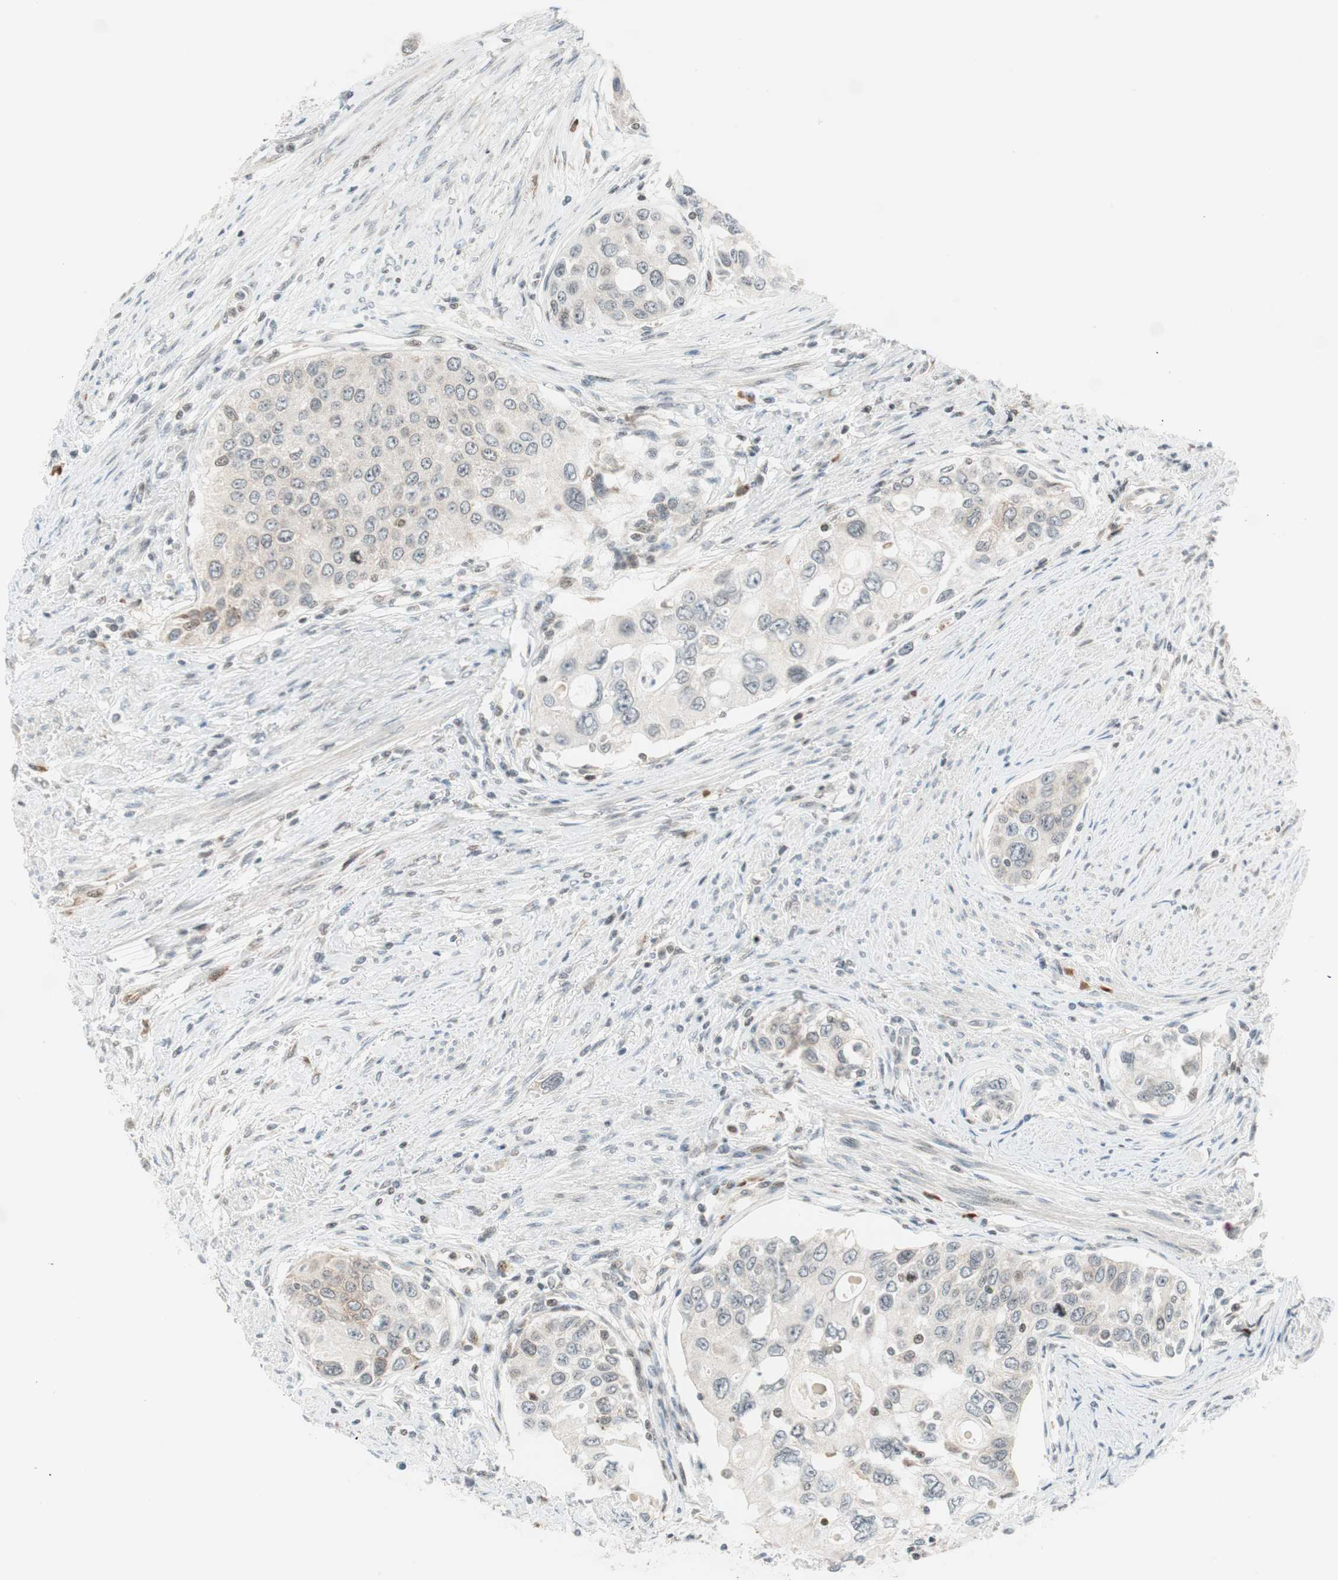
{"staining": {"intensity": "negative", "quantity": "none", "location": "none"}, "tissue": "urothelial cancer", "cell_type": "Tumor cells", "image_type": "cancer", "snomed": [{"axis": "morphology", "description": "Urothelial carcinoma, High grade"}, {"axis": "topography", "description": "Urinary bladder"}], "caption": "Tumor cells are negative for protein expression in human urothelial carcinoma (high-grade).", "gene": "TPT1", "patient": {"sex": "female", "age": 56}}